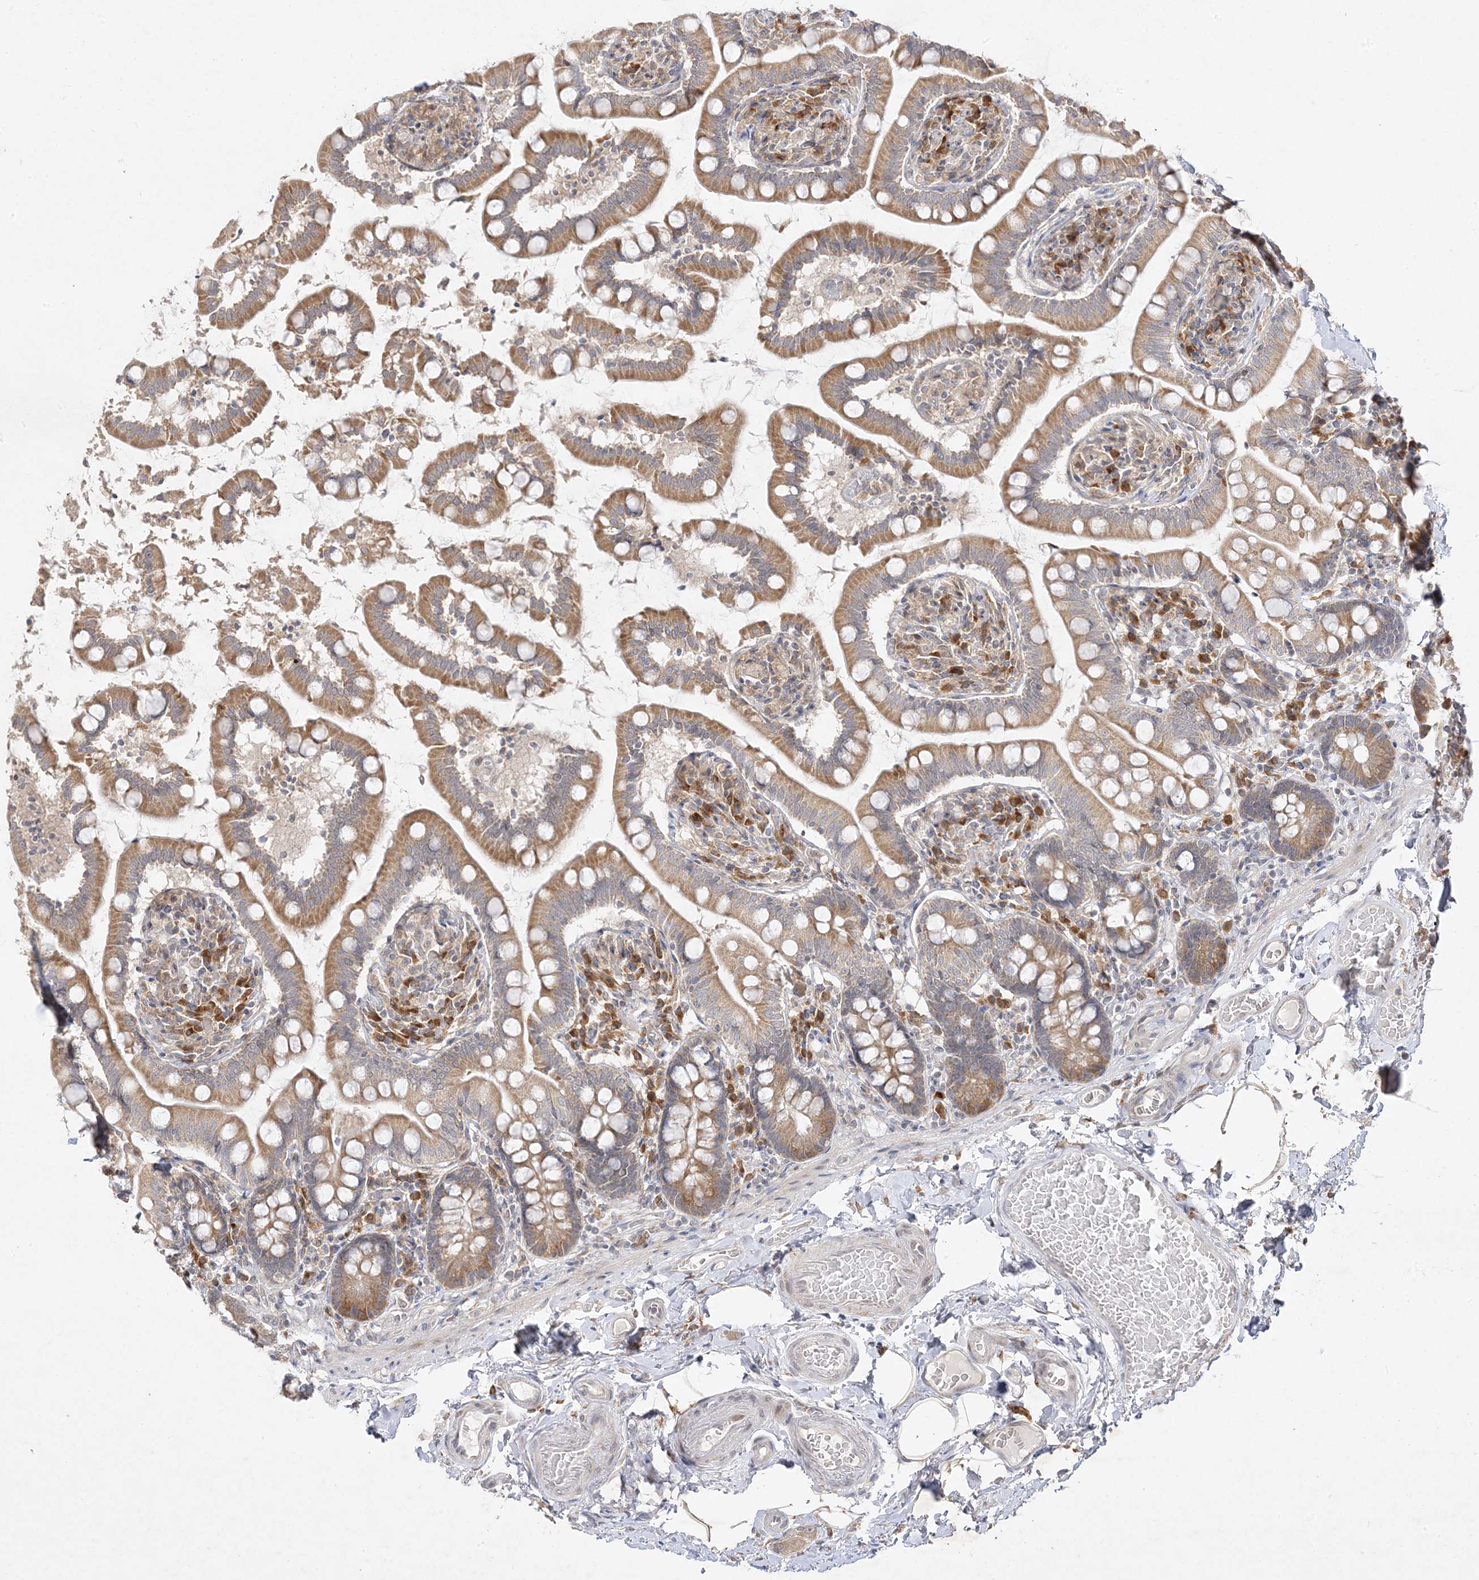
{"staining": {"intensity": "moderate", "quantity": ">75%", "location": "cytoplasmic/membranous"}, "tissue": "small intestine", "cell_type": "Glandular cells", "image_type": "normal", "snomed": [{"axis": "morphology", "description": "Normal tissue, NOS"}, {"axis": "topography", "description": "Small intestine"}], "caption": "Human small intestine stained for a protein (brown) exhibits moderate cytoplasmic/membranous positive staining in about >75% of glandular cells.", "gene": "C2CD2", "patient": {"sex": "female", "age": 64}}